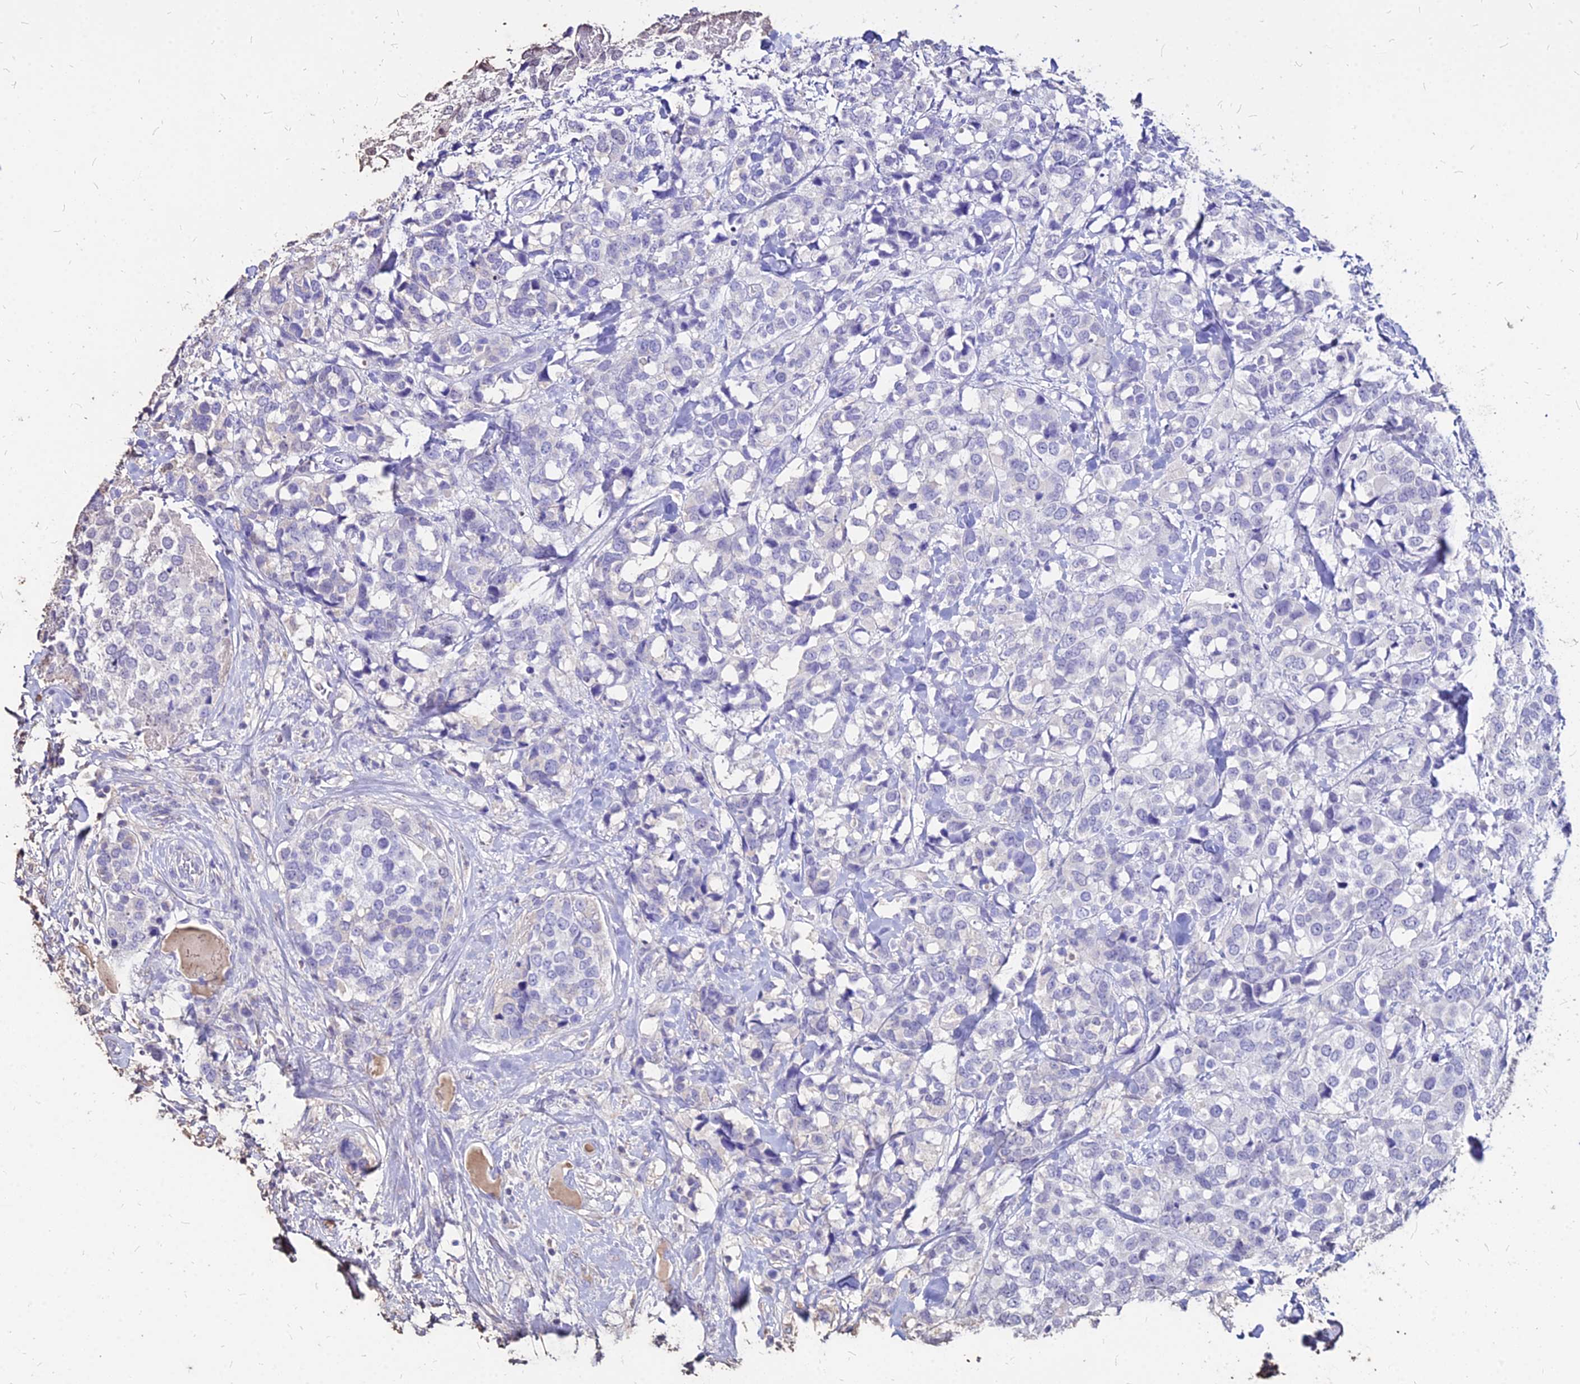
{"staining": {"intensity": "negative", "quantity": "none", "location": "none"}, "tissue": "breast cancer", "cell_type": "Tumor cells", "image_type": "cancer", "snomed": [{"axis": "morphology", "description": "Lobular carcinoma"}, {"axis": "topography", "description": "Breast"}], "caption": "There is no significant expression in tumor cells of breast cancer (lobular carcinoma). Nuclei are stained in blue.", "gene": "NME5", "patient": {"sex": "female", "age": 59}}